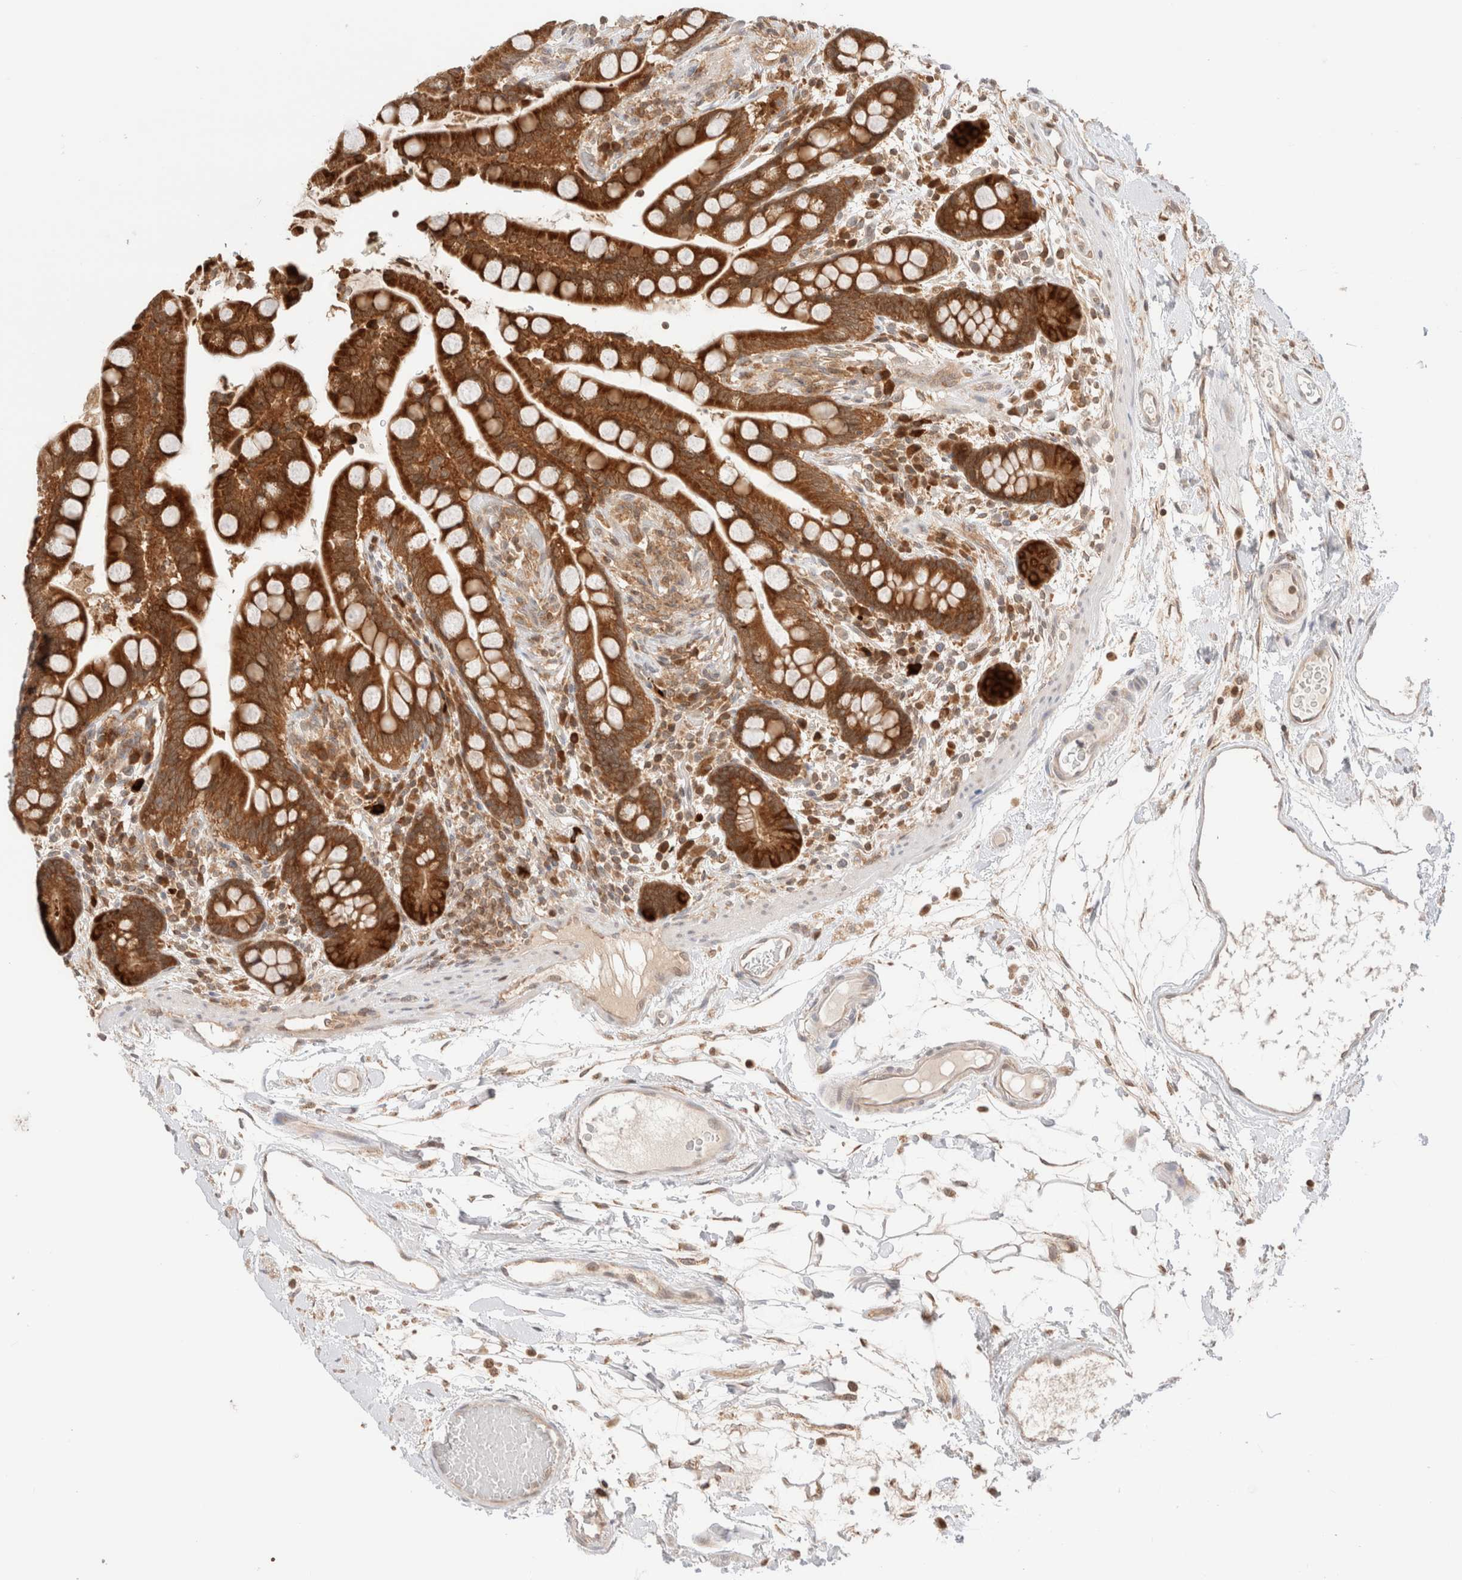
{"staining": {"intensity": "weak", "quantity": ">75%", "location": "cytoplasmic/membranous"}, "tissue": "colon", "cell_type": "Endothelial cells", "image_type": "normal", "snomed": [{"axis": "morphology", "description": "Normal tissue, NOS"}, {"axis": "topography", "description": "Colon"}], "caption": "Colon stained for a protein reveals weak cytoplasmic/membranous positivity in endothelial cells. (Stains: DAB in brown, nuclei in blue, Microscopy: brightfield microscopy at high magnification).", "gene": "XKR4", "patient": {"sex": "male", "age": 73}}